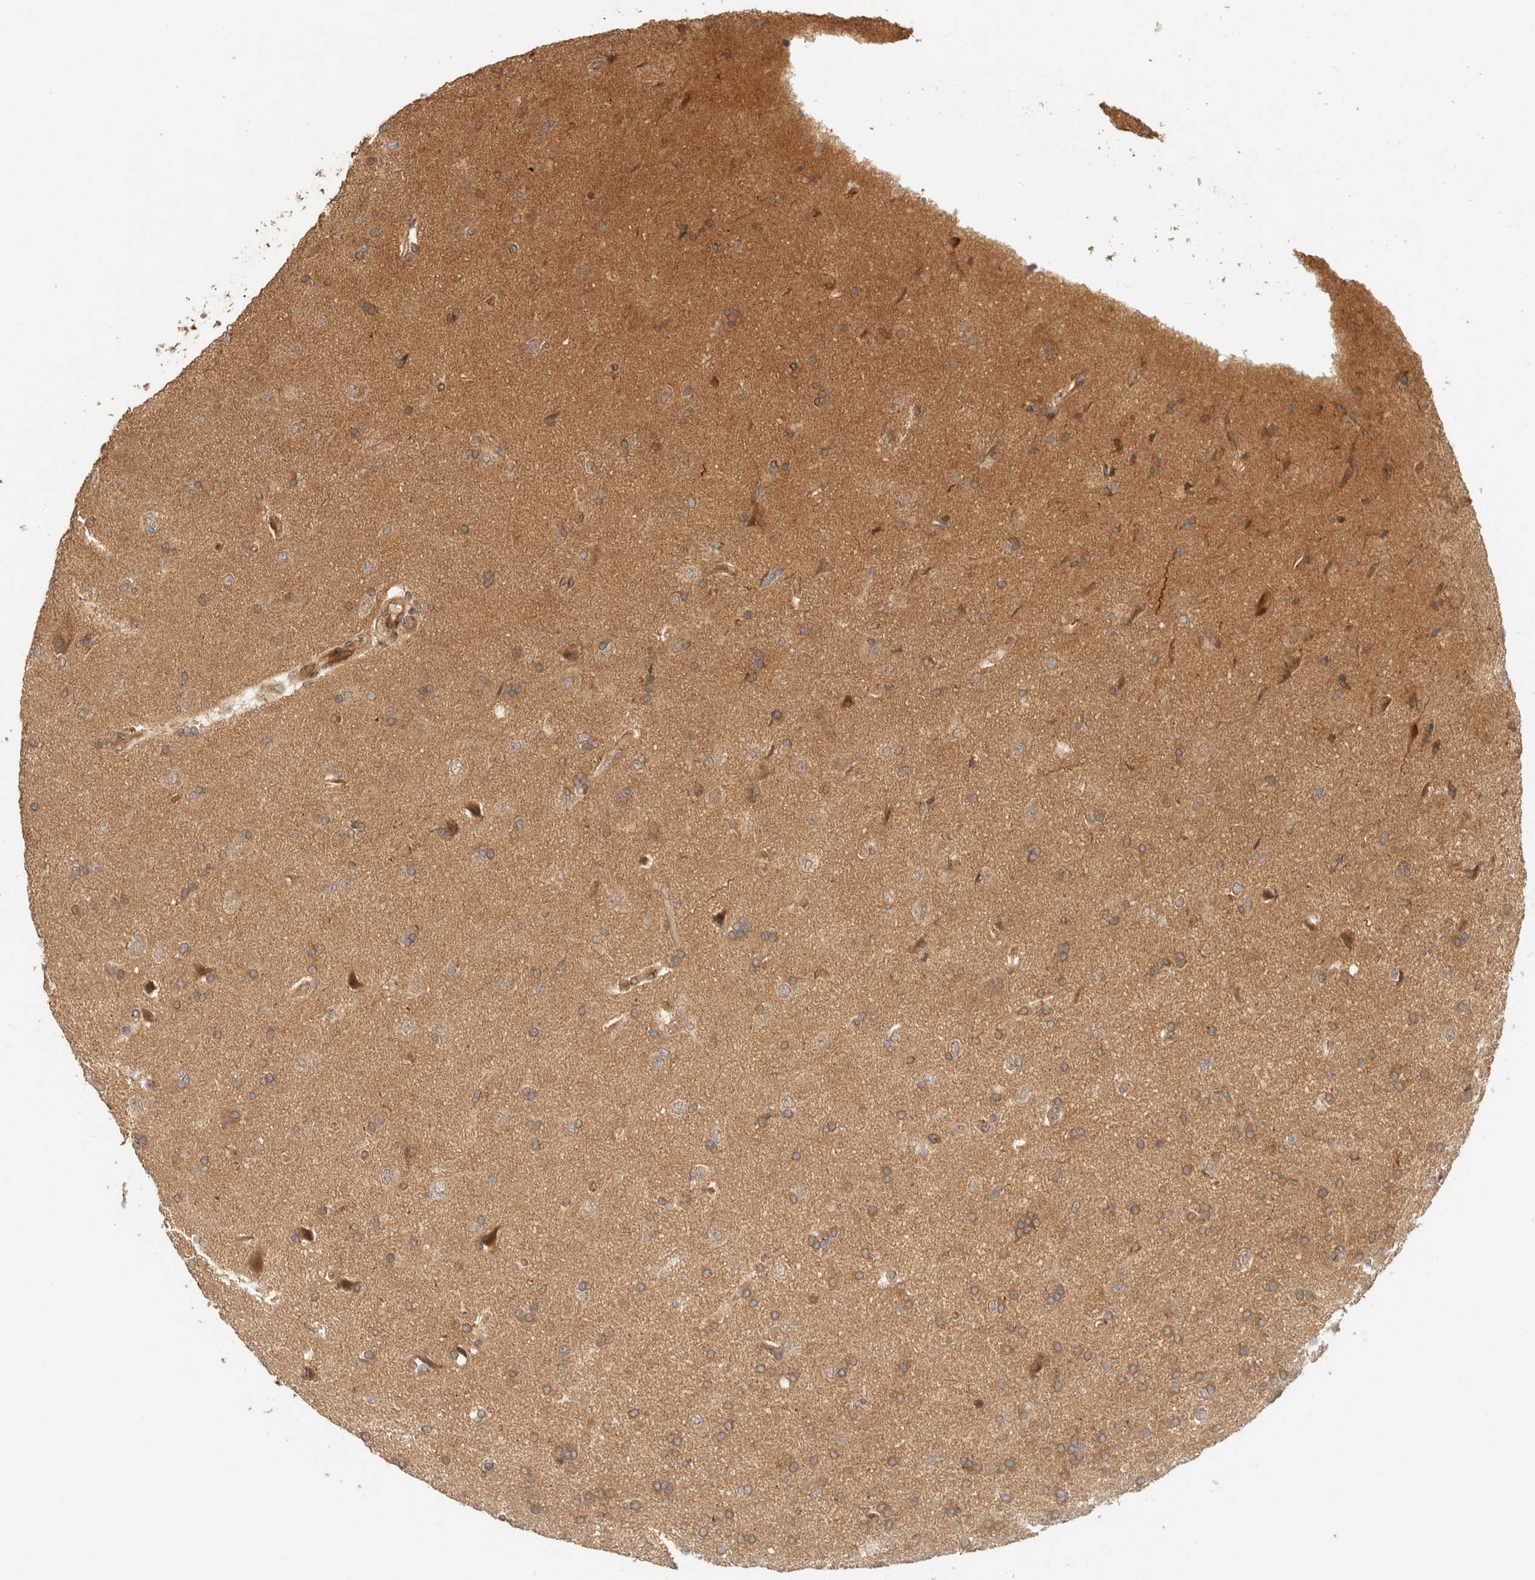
{"staining": {"intensity": "moderate", "quantity": ">75%", "location": "cytoplasmic/membranous"}, "tissue": "glioma", "cell_type": "Tumor cells", "image_type": "cancer", "snomed": [{"axis": "morphology", "description": "Glioma, malignant, High grade"}, {"axis": "topography", "description": "Brain"}], "caption": "Protein staining demonstrates moderate cytoplasmic/membranous positivity in approximately >75% of tumor cells in malignant high-grade glioma. (Stains: DAB (3,3'-diaminobenzidine) in brown, nuclei in blue, Microscopy: brightfield microscopy at high magnification).", "gene": "TACC1", "patient": {"sex": "male", "age": 72}}